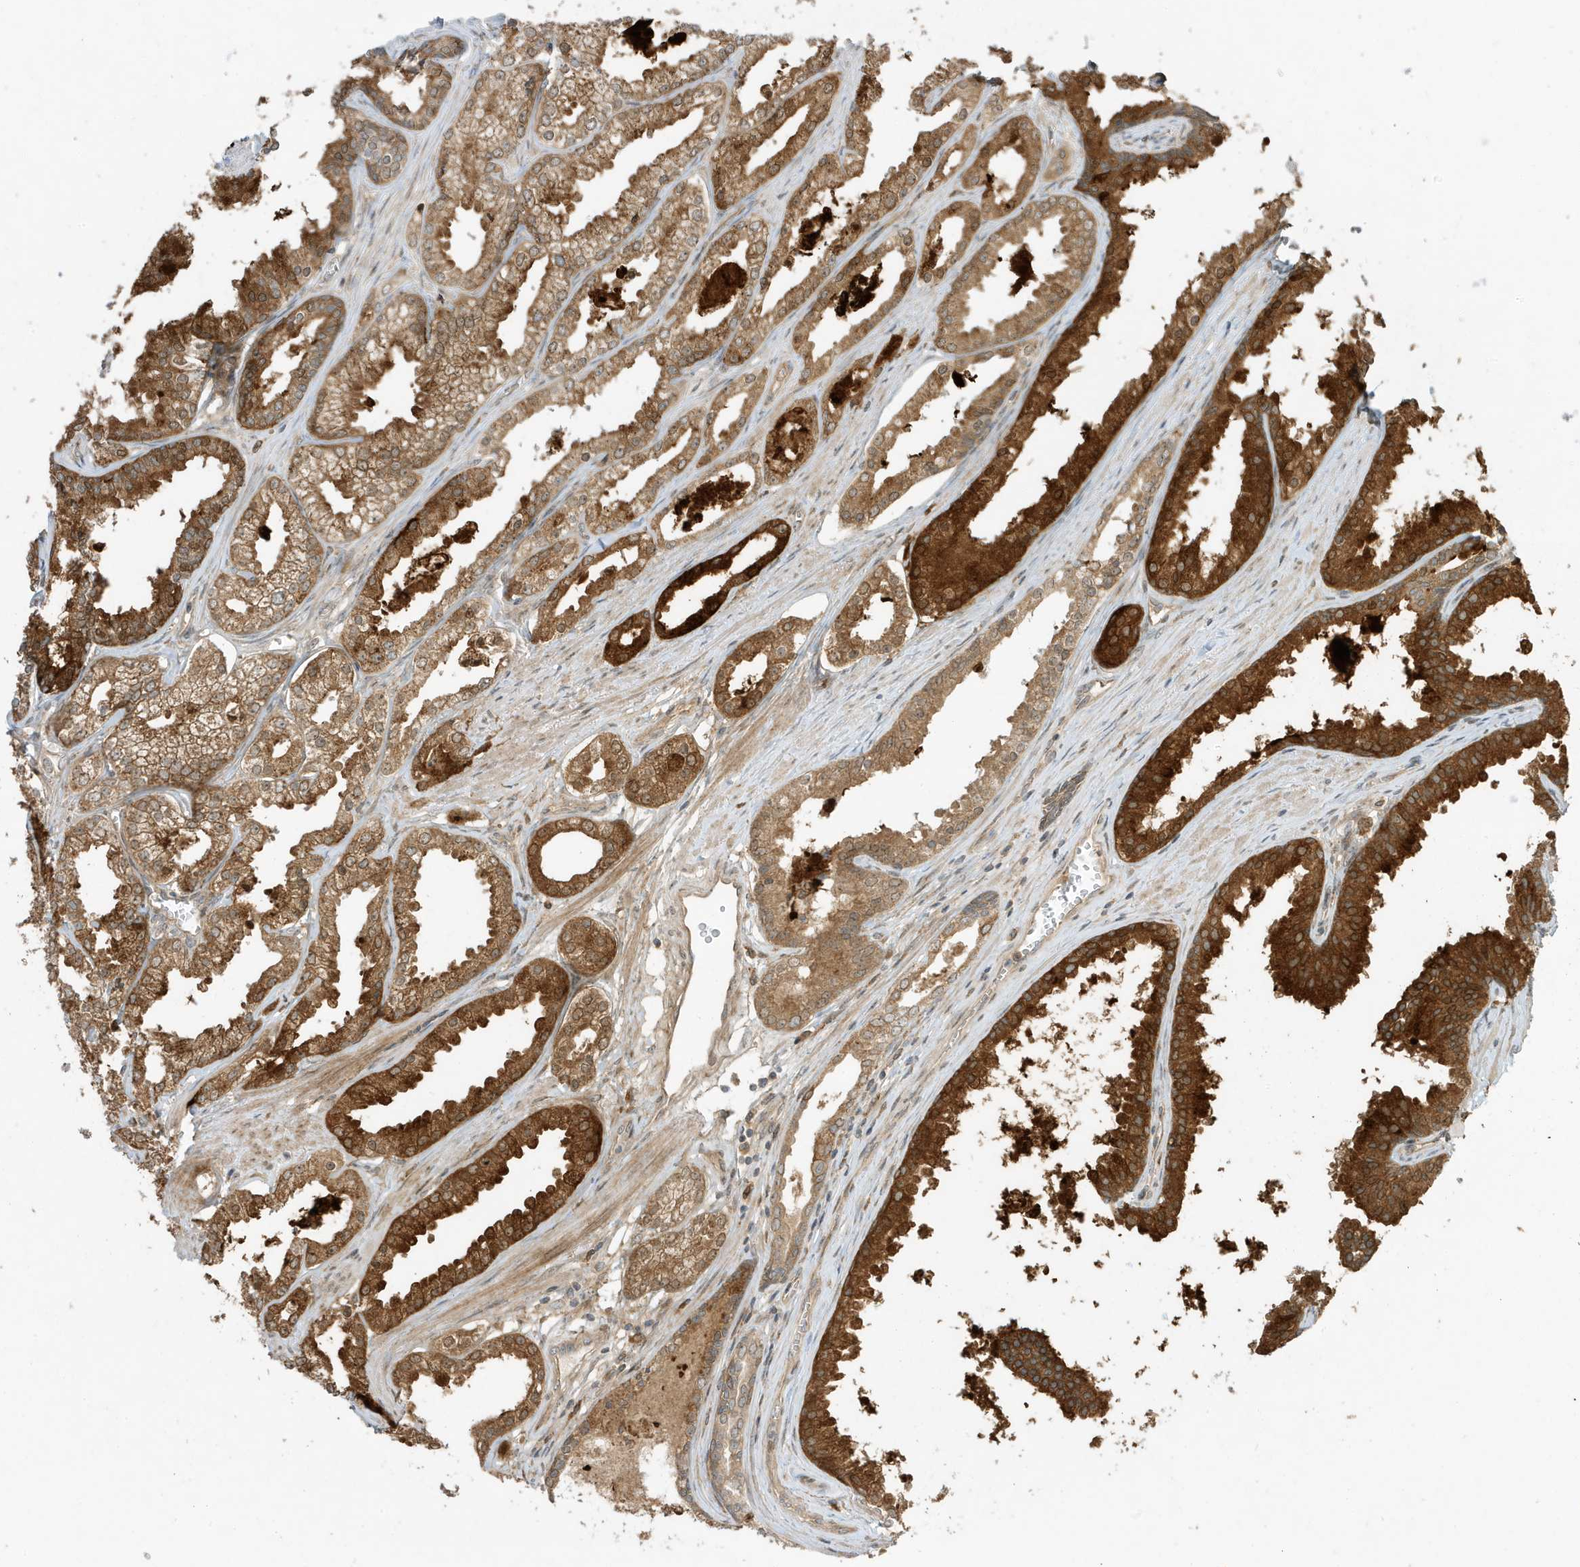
{"staining": {"intensity": "moderate", "quantity": ">75%", "location": "cytoplasmic/membranous"}, "tissue": "prostate cancer", "cell_type": "Tumor cells", "image_type": "cancer", "snomed": [{"axis": "morphology", "description": "Adenocarcinoma, High grade"}, {"axis": "topography", "description": "Prostate"}], "caption": "The micrograph displays a brown stain indicating the presence of a protein in the cytoplasmic/membranous of tumor cells in prostate cancer (high-grade adenocarcinoma).", "gene": "SCARF2", "patient": {"sex": "male", "age": 68}}